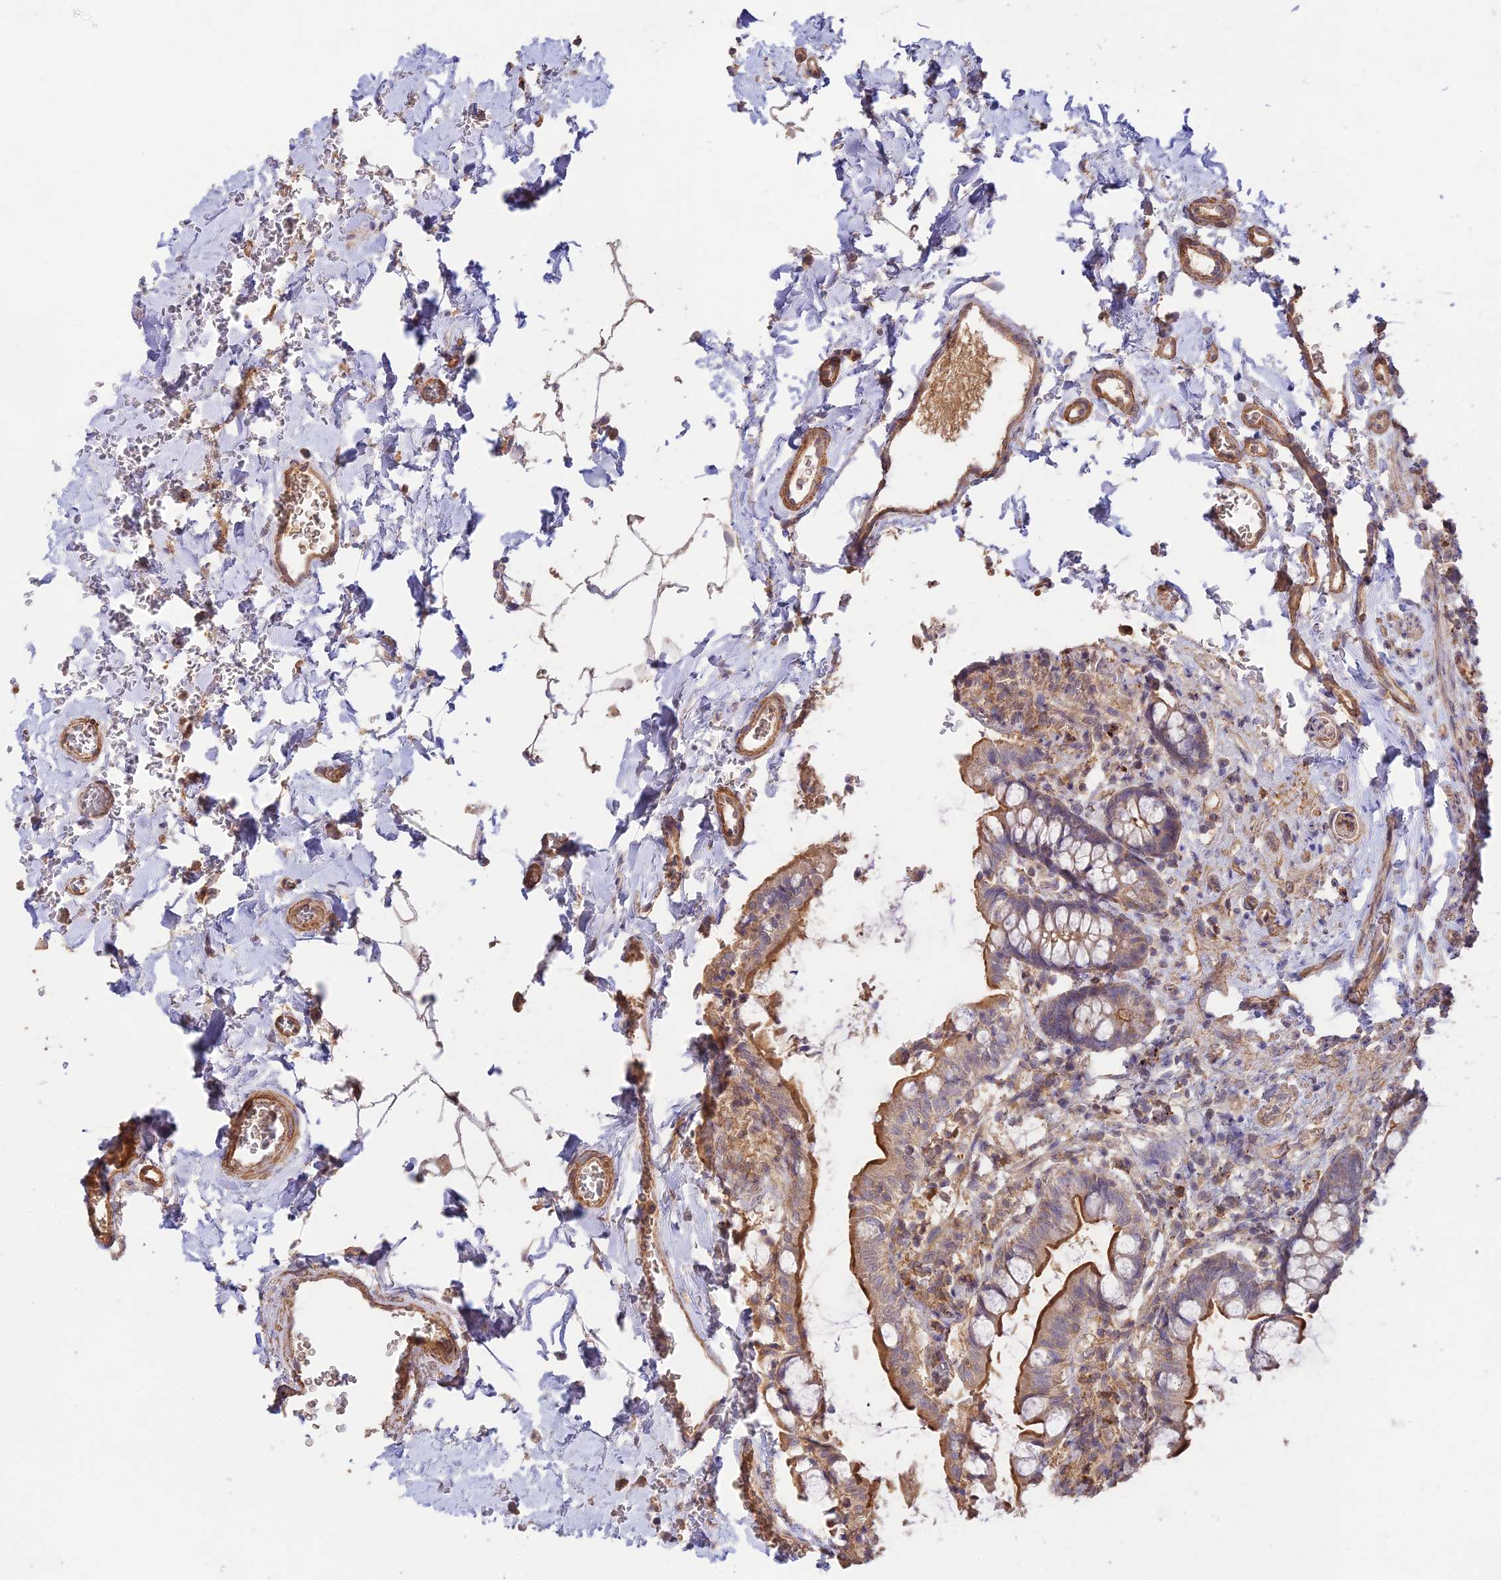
{"staining": {"intensity": "weak", "quantity": ">75%", "location": "cytoplasmic/membranous"}, "tissue": "small intestine", "cell_type": "Glandular cells", "image_type": "normal", "snomed": [{"axis": "morphology", "description": "Normal tissue, NOS"}, {"axis": "topography", "description": "Small intestine"}], "caption": "IHC staining of unremarkable small intestine, which demonstrates low levels of weak cytoplasmic/membranous staining in about >75% of glandular cells indicating weak cytoplasmic/membranous protein positivity. The staining was performed using DAB (3,3'-diaminobenzidine) (brown) for protein detection and nuclei were counterstained in hematoxylin (blue).", "gene": "CLCF1", "patient": {"sex": "male", "age": 52}}